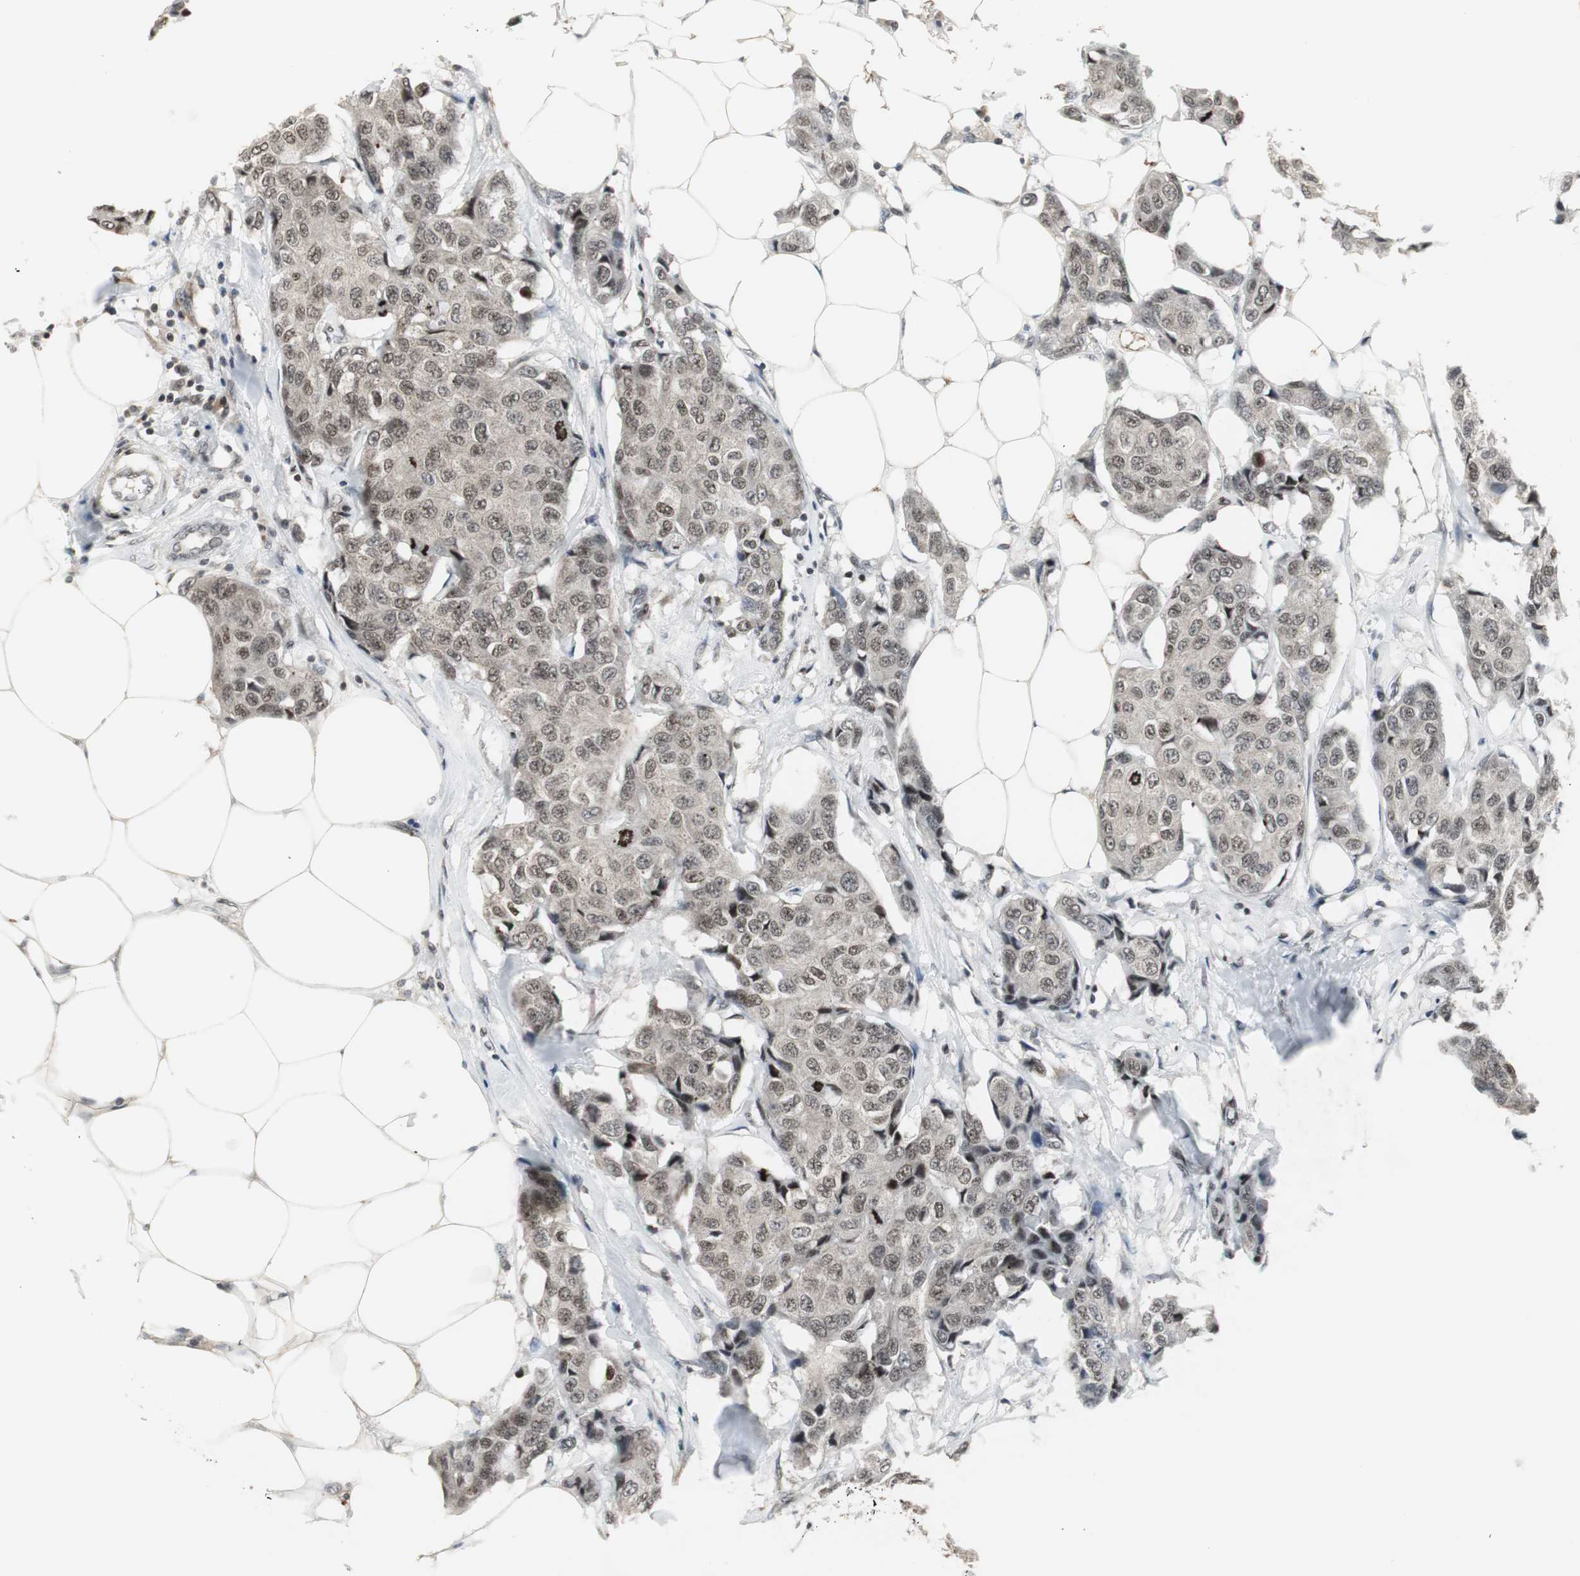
{"staining": {"intensity": "weak", "quantity": ">75%", "location": "cytoplasmic/membranous,nuclear"}, "tissue": "breast cancer", "cell_type": "Tumor cells", "image_type": "cancer", "snomed": [{"axis": "morphology", "description": "Duct carcinoma"}, {"axis": "topography", "description": "Breast"}], "caption": "Approximately >75% of tumor cells in breast invasive ductal carcinoma show weak cytoplasmic/membranous and nuclear protein expression as visualized by brown immunohistochemical staining.", "gene": "MPG", "patient": {"sex": "female", "age": 80}}